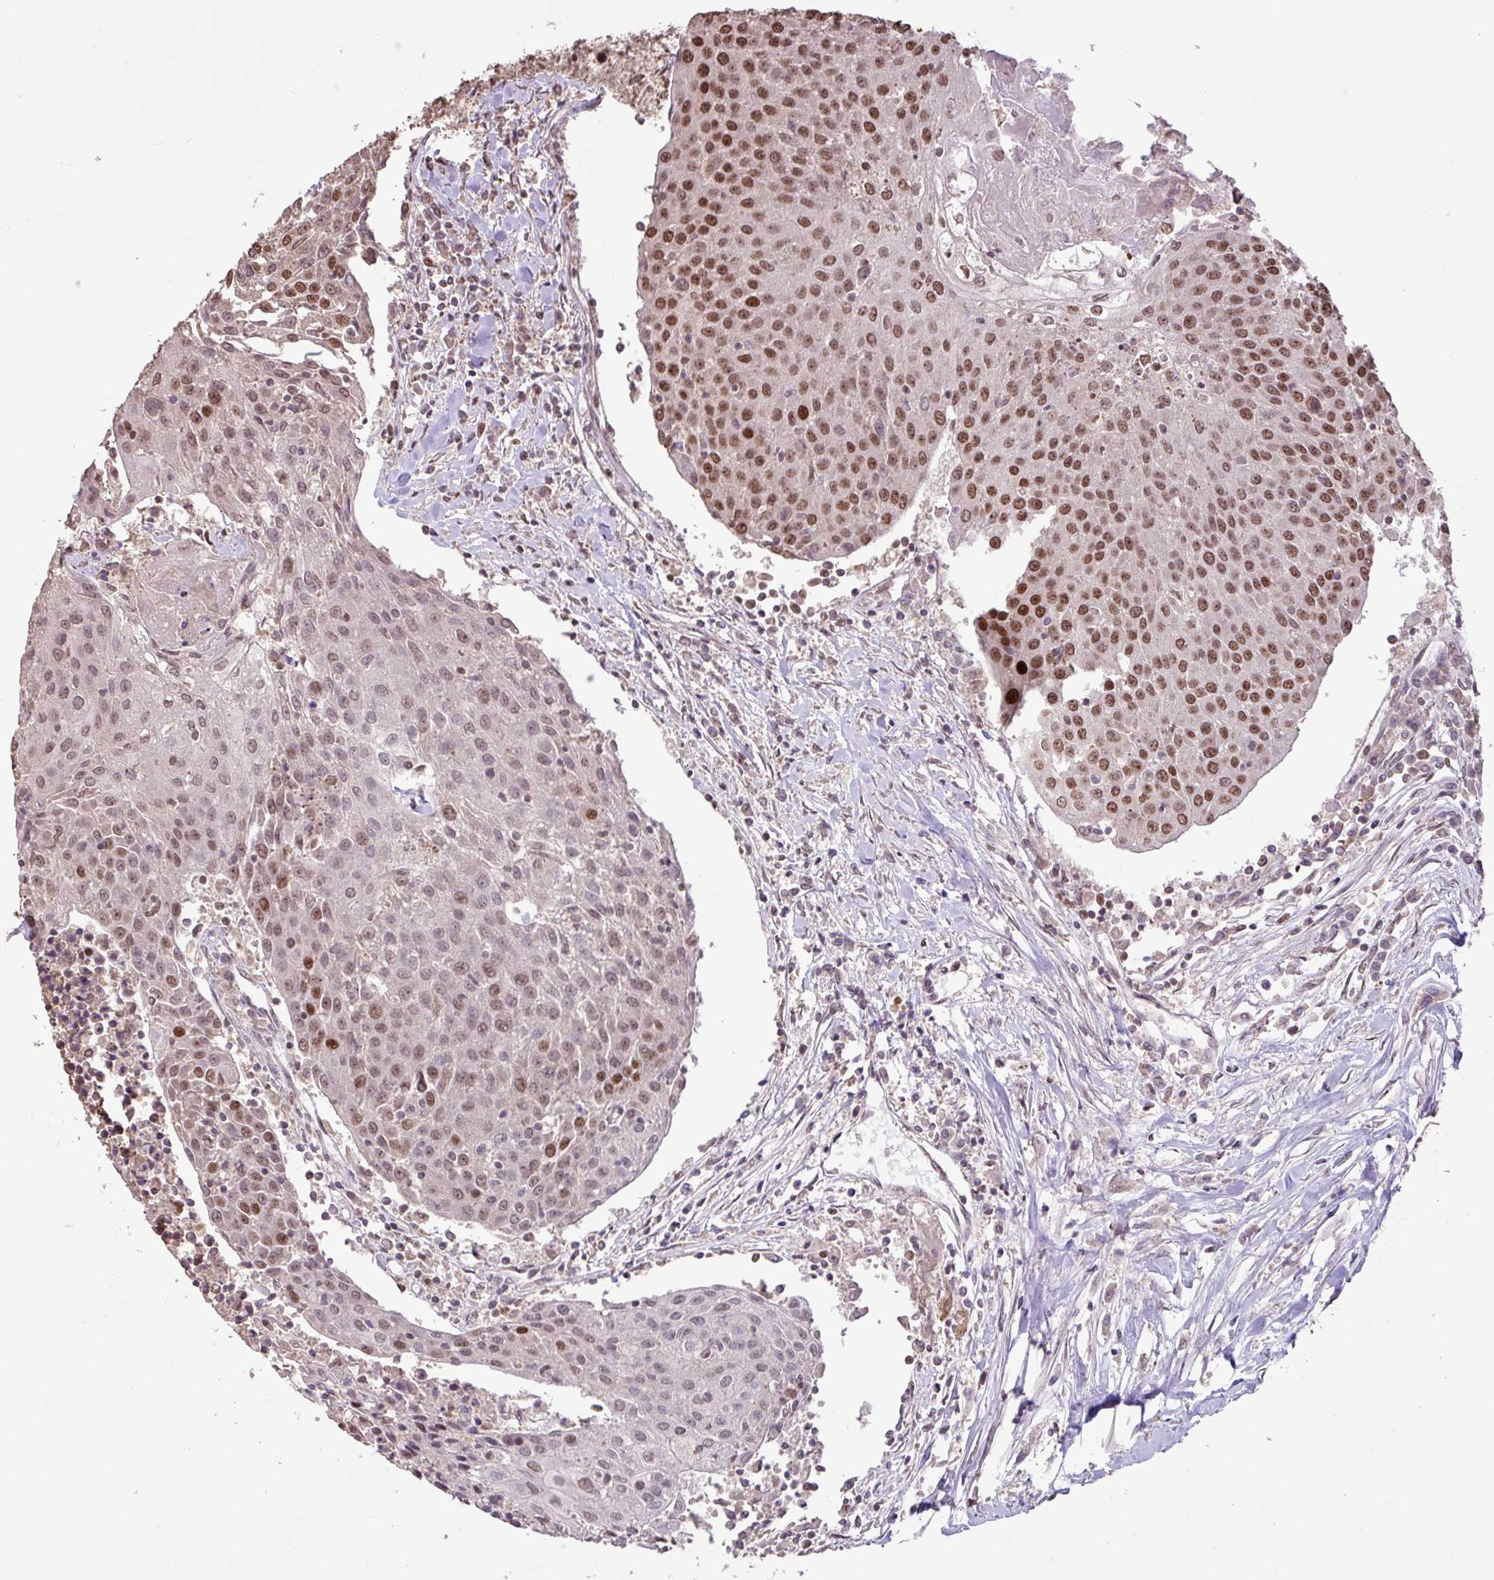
{"staining": {"intensity": "moderate", "quantity": "25%-75%", "location": "nuclear"}, "tissue": "urothelial cancer", "cell_type": "Tumor cells", "image_type": "cancer", "snomed": [{"axis": "morphology", "description": "Urothelial carcinoma, High grade"}, {"axis": "topography", "description": "Urinary bladder"}], "caption": "The image reveals staining of urothelial carcinoma (high-grade), revealing moderate nuclear protein positivity (brown color) within tumor cells. Immunohistochemistry stains the protein in brown and the nuclei are stained blue.", "gene": "ZNF709", "patient": {"sex": "female", "age": 85}}